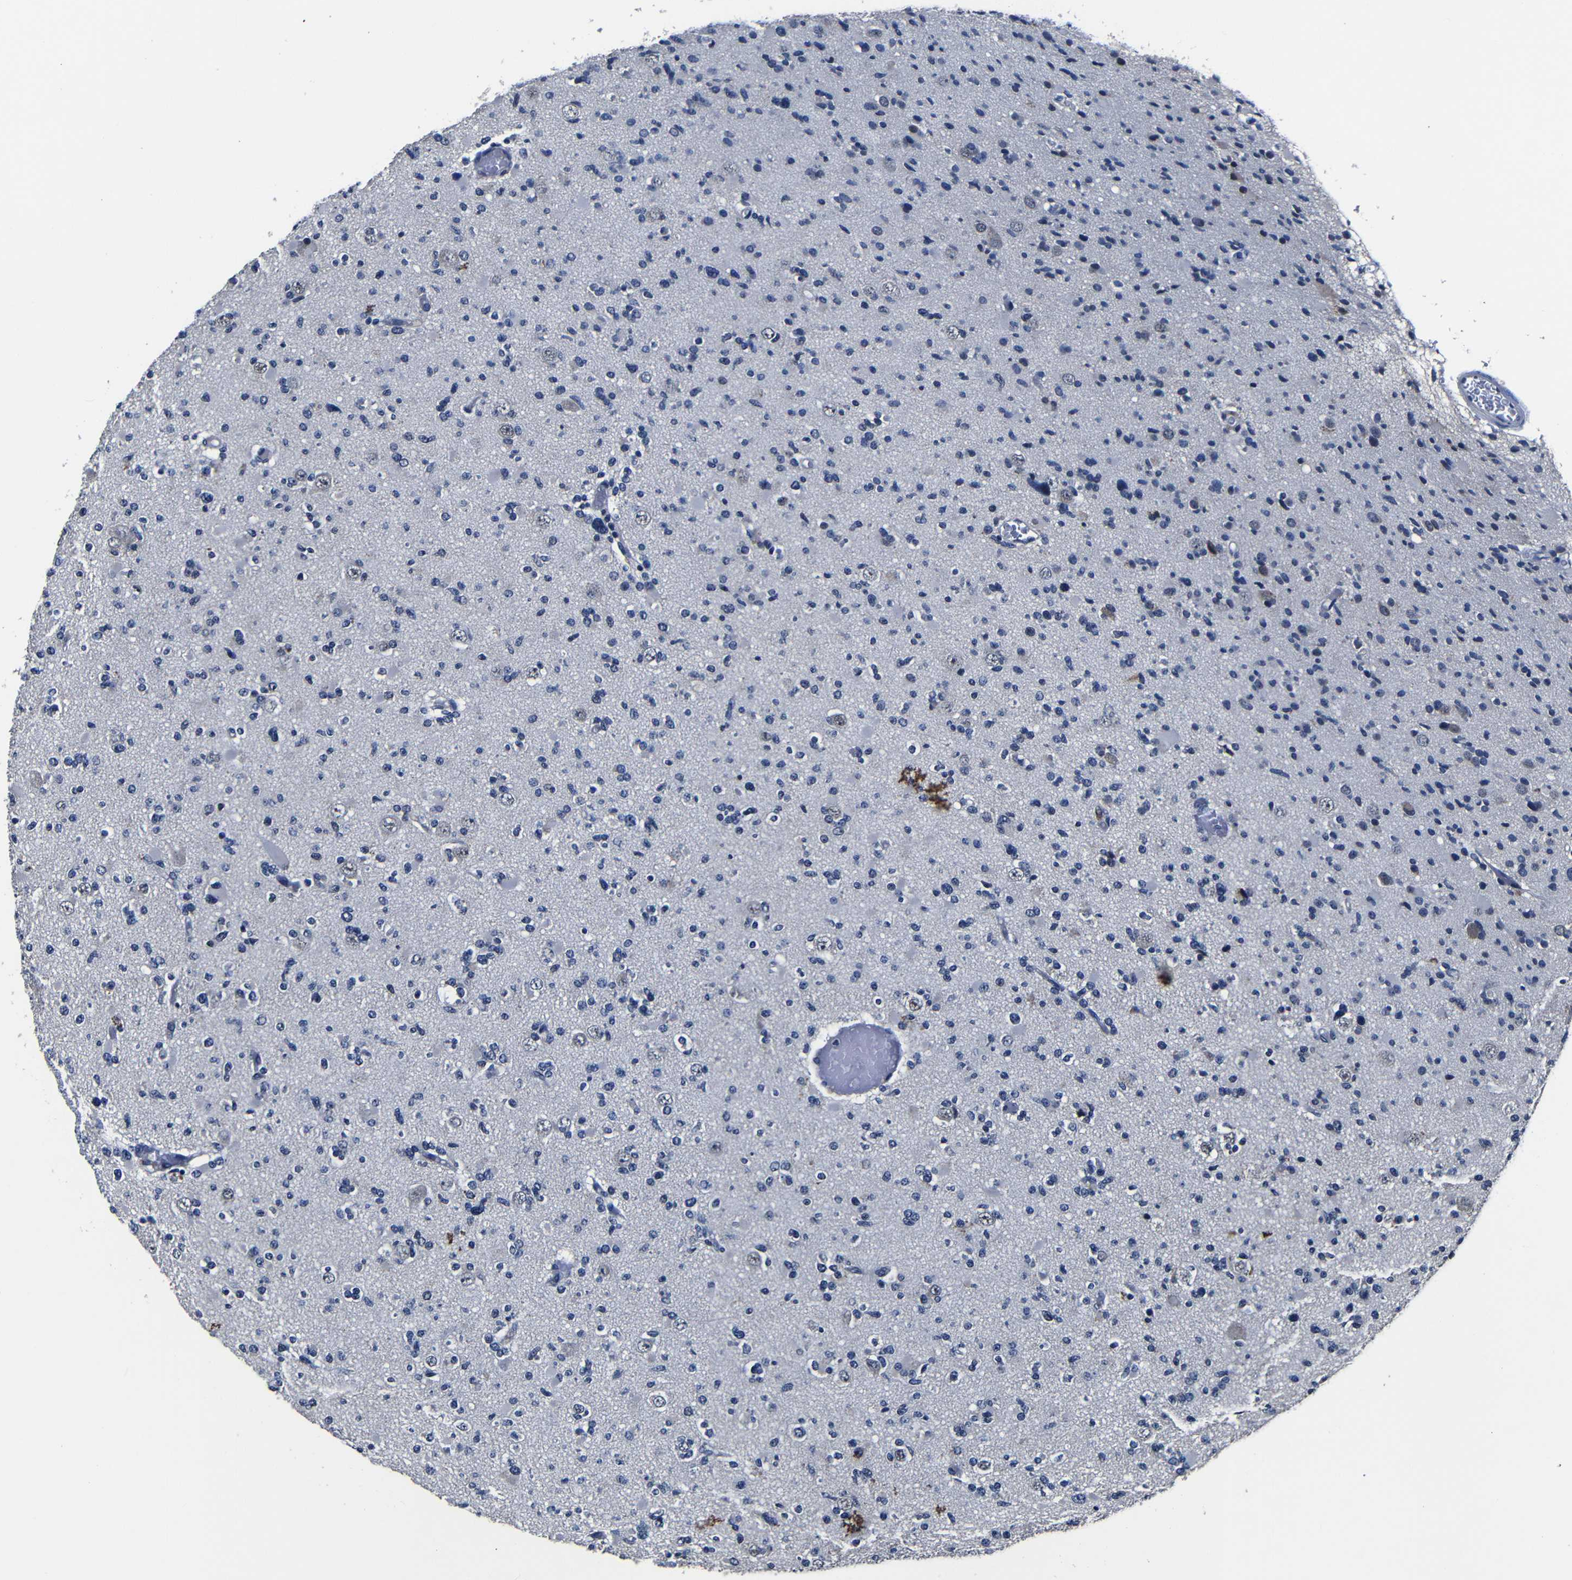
{"staining": {"intensity": "negative", "quantity": "none", "location": "none"}, "tissue": "glioma", "cell_type": "Tumor cells", "image_type": "cancer", "snomed": [{"axis": "morphology", "description": "Glioma, malignant, Low grade"}, {"axis": "topography", "description": "Brain"}], "caption": "Tumor cells show no significant protein staining in glioma.", "gene": "DEPP1", "patient": {"sex": "female", "age": 22}}